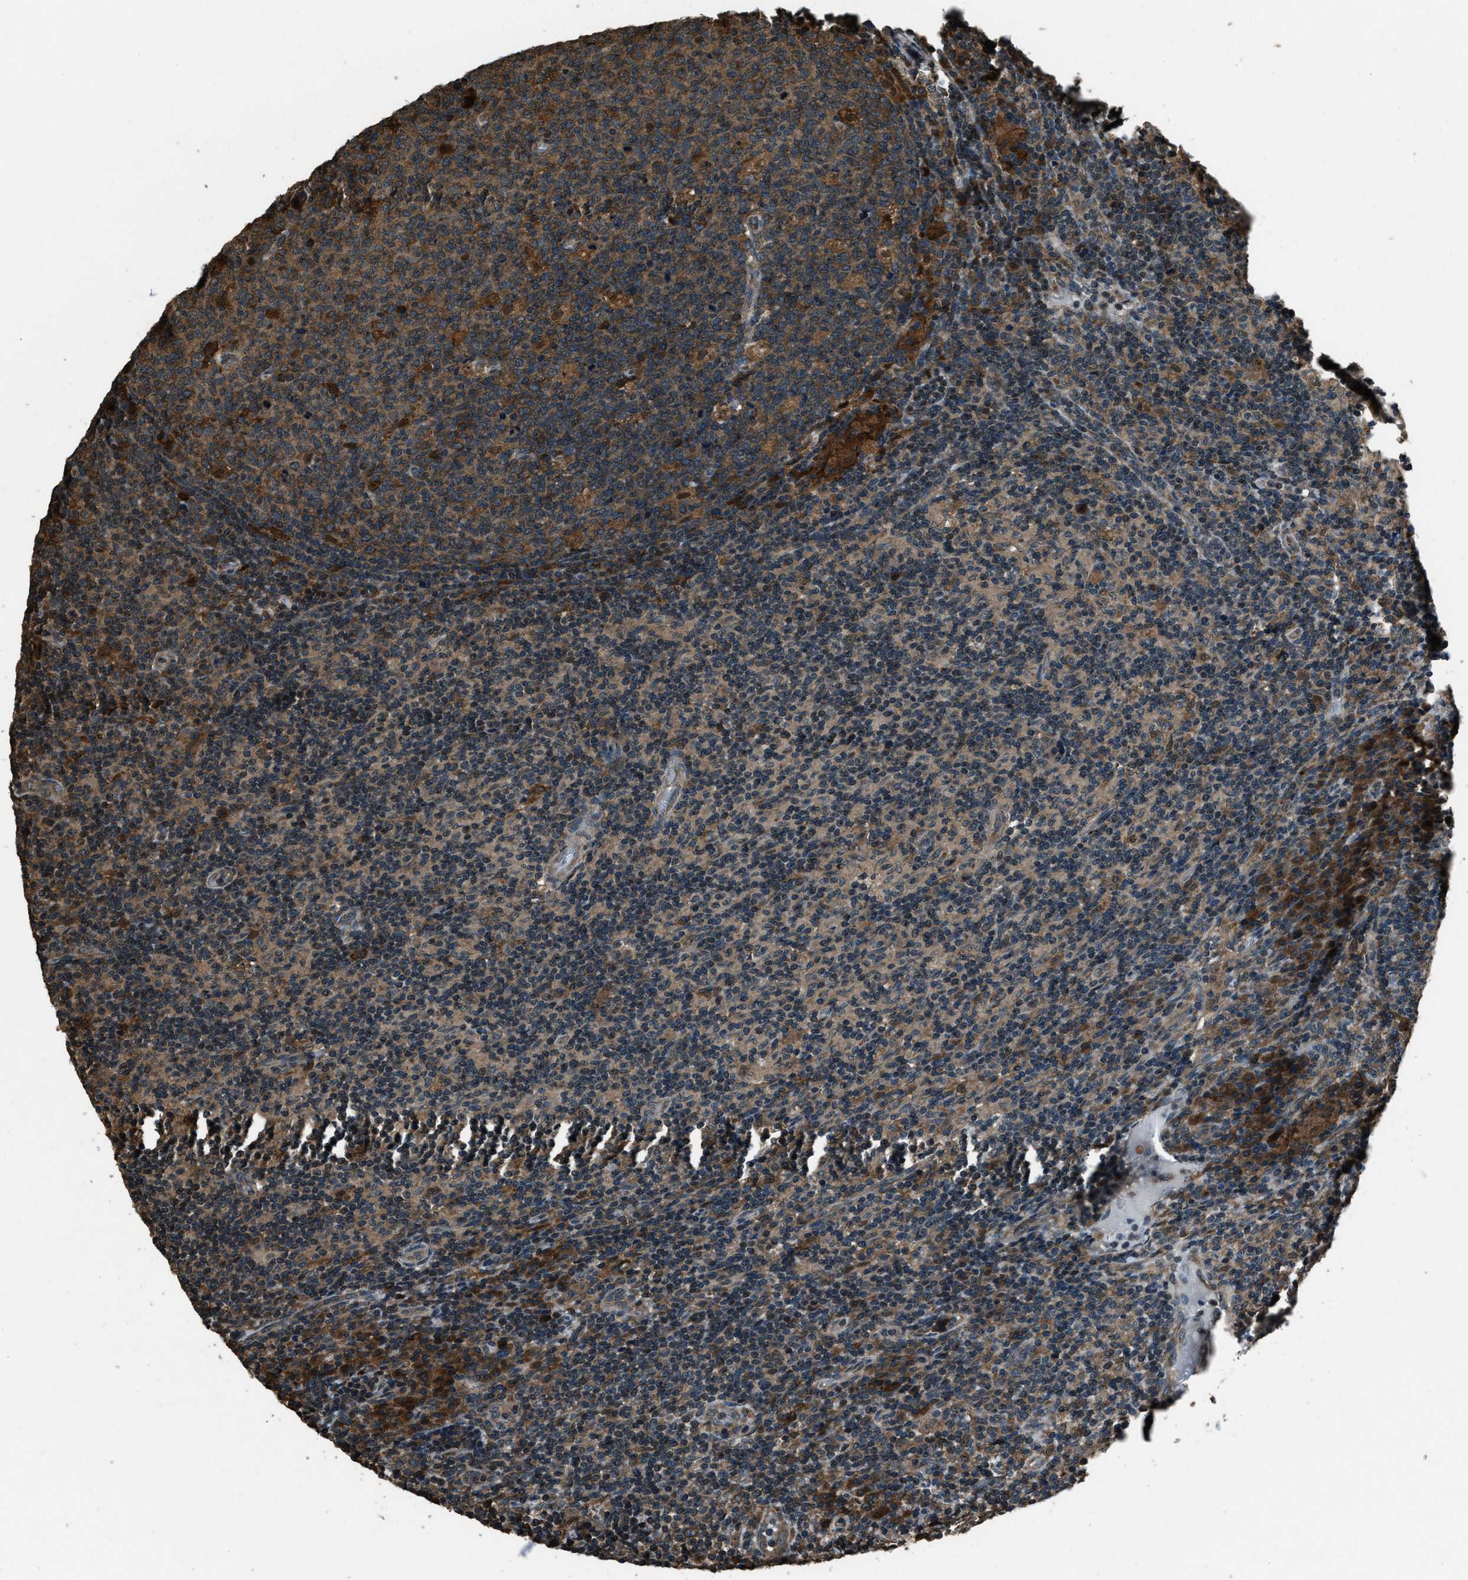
{"staining": {"intensity": "moderate", "quantity": ">75%", "location": "cytoplasmic/membranous"}, "tissue": "lymph node", "cell_type": "Germinal center cells", "image_type": "normal", "snomed": [{"axis": "morphology", "description": "Normal tissue, NOS"}, {"axis": "morphology", "description": "Inflammation, NOS"}, {"axis": "topography", "description": "Lymph node"}], "caption": "High-magnification brightfield microscopy of normal lymph node stained with DAB (brown) and counterstained with hematoxylin (blue). germinal center cells exhibit moderate cytoplasmic/membranous positivity is appreciated in about>75% of cells. (DAB (3,3'-diaminobenzidine) = brown stain, brightfield microscopy at high magnification).", "gene": "TRIM4", "patient": {"sex": "male", "age": 55}}